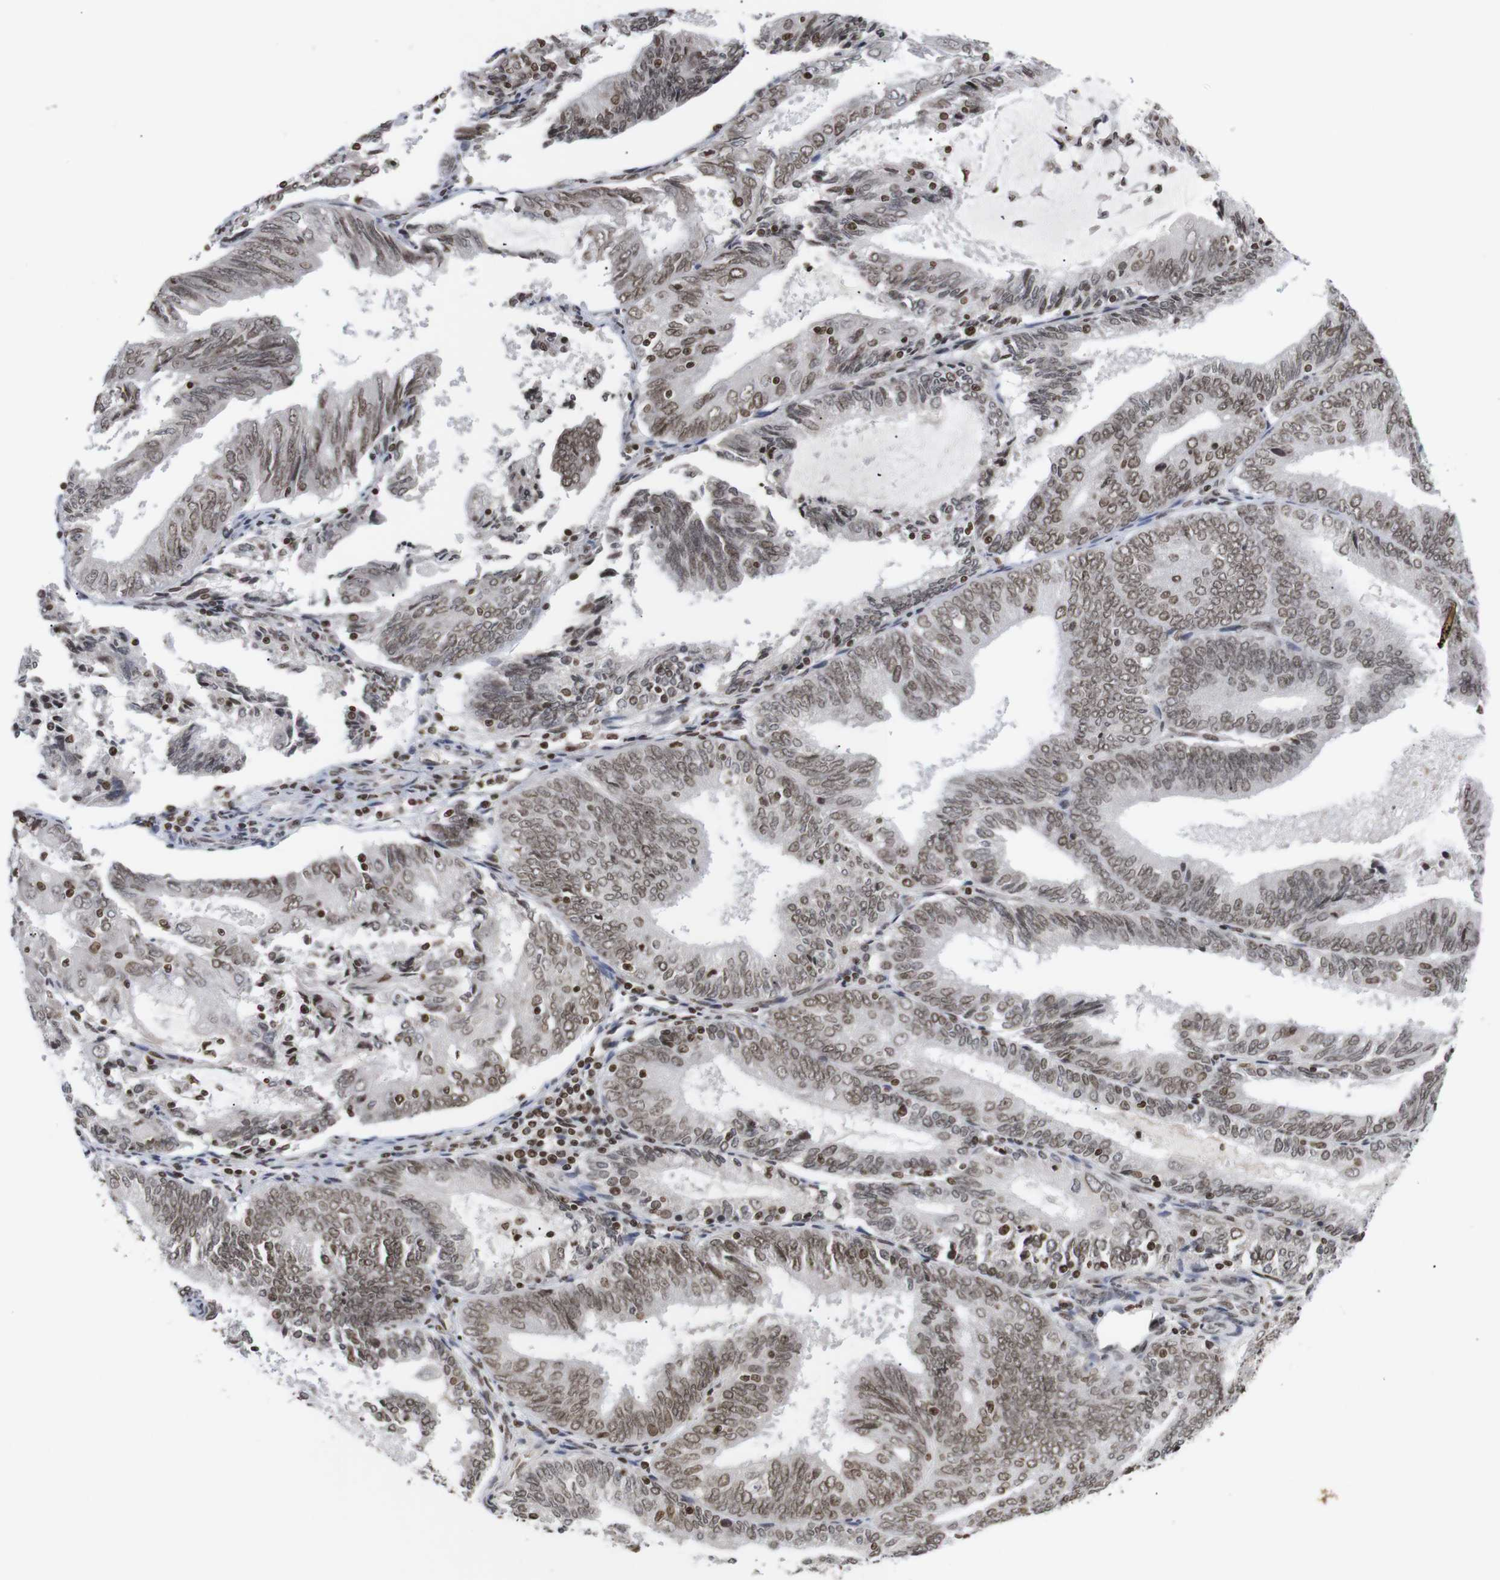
{"staining": {"intensity": "moderate", "quantity": ">75%", "location": "nuclear"}, "tissue": "endometrial cancer", "cell_type": "Tumor cells", "image_type": "cancer", "snomed": [{"axis": "morphology", "description": "Adenocarcinoma, NOS"}, {"axis": "topography", "description": "Endometrium"}], "caption": "Human adenocarcinoma (endometrial) stained with a protein marker displays moderate staining in tumor cells.", "gene": "ETV5", "patient": {"sex": "female", "age": 81}}